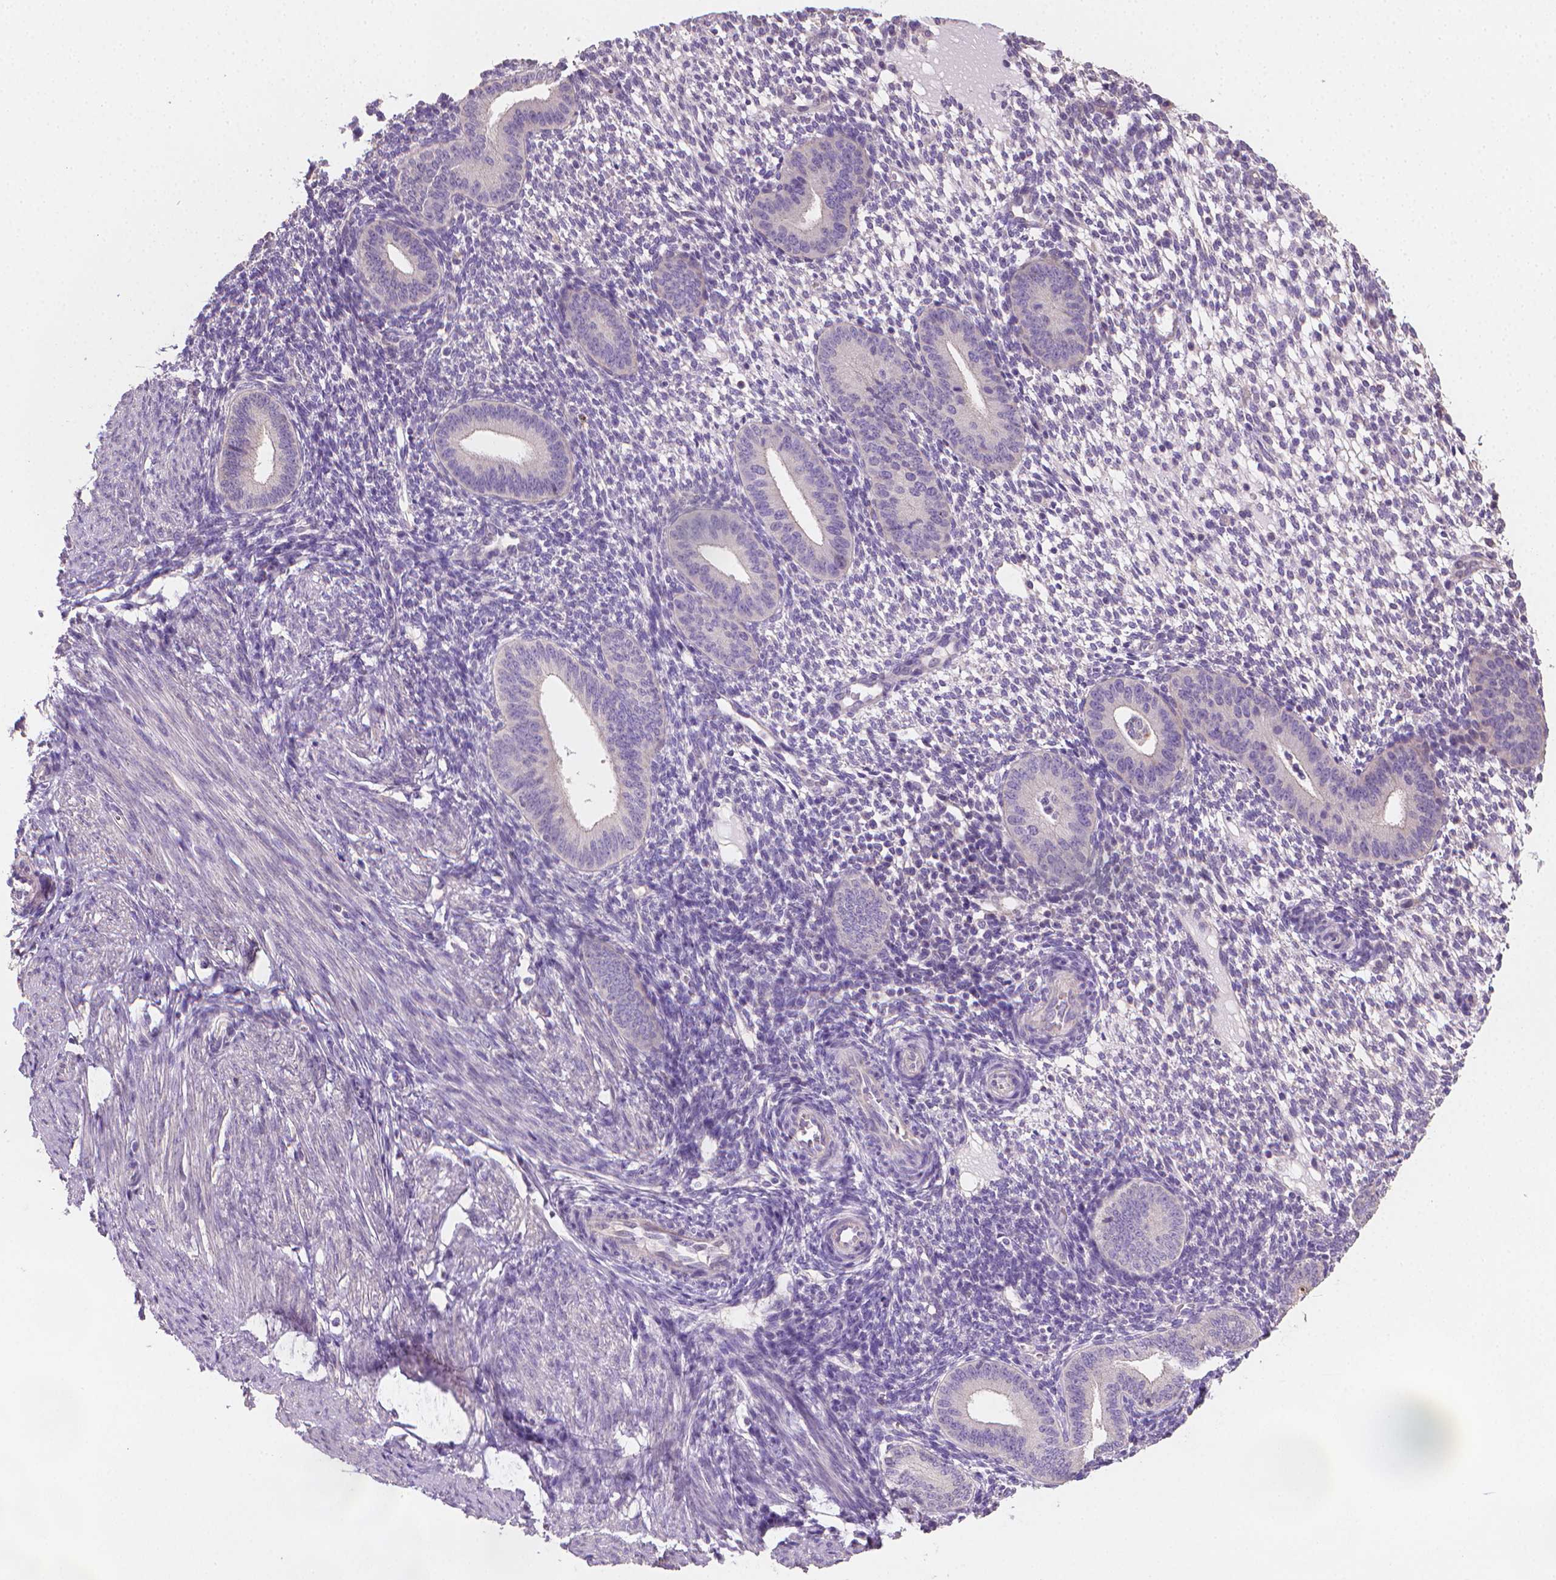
{"staining": {"intensity": "negative", "quantity": "none", "location": "none"}, "tissue": "endometrium", "cell_type": "Cells in endometrial stroma", "image_type": "normal", "snomed": [{"axis": "morphology", "description": "Normal tissue, NOS"}, {"axis": "topography", "description": "Endometrium"}], "caption": "This photomicrograph is of benign endometrium stained with immunohistochemistry (IHC) to label a protein in brown with the nuclei are counter-stained blue. There is no positivity in cells in endometrial stroma.", "gene": "CATIP", "patient": {"sex": "female", "age": 40}}